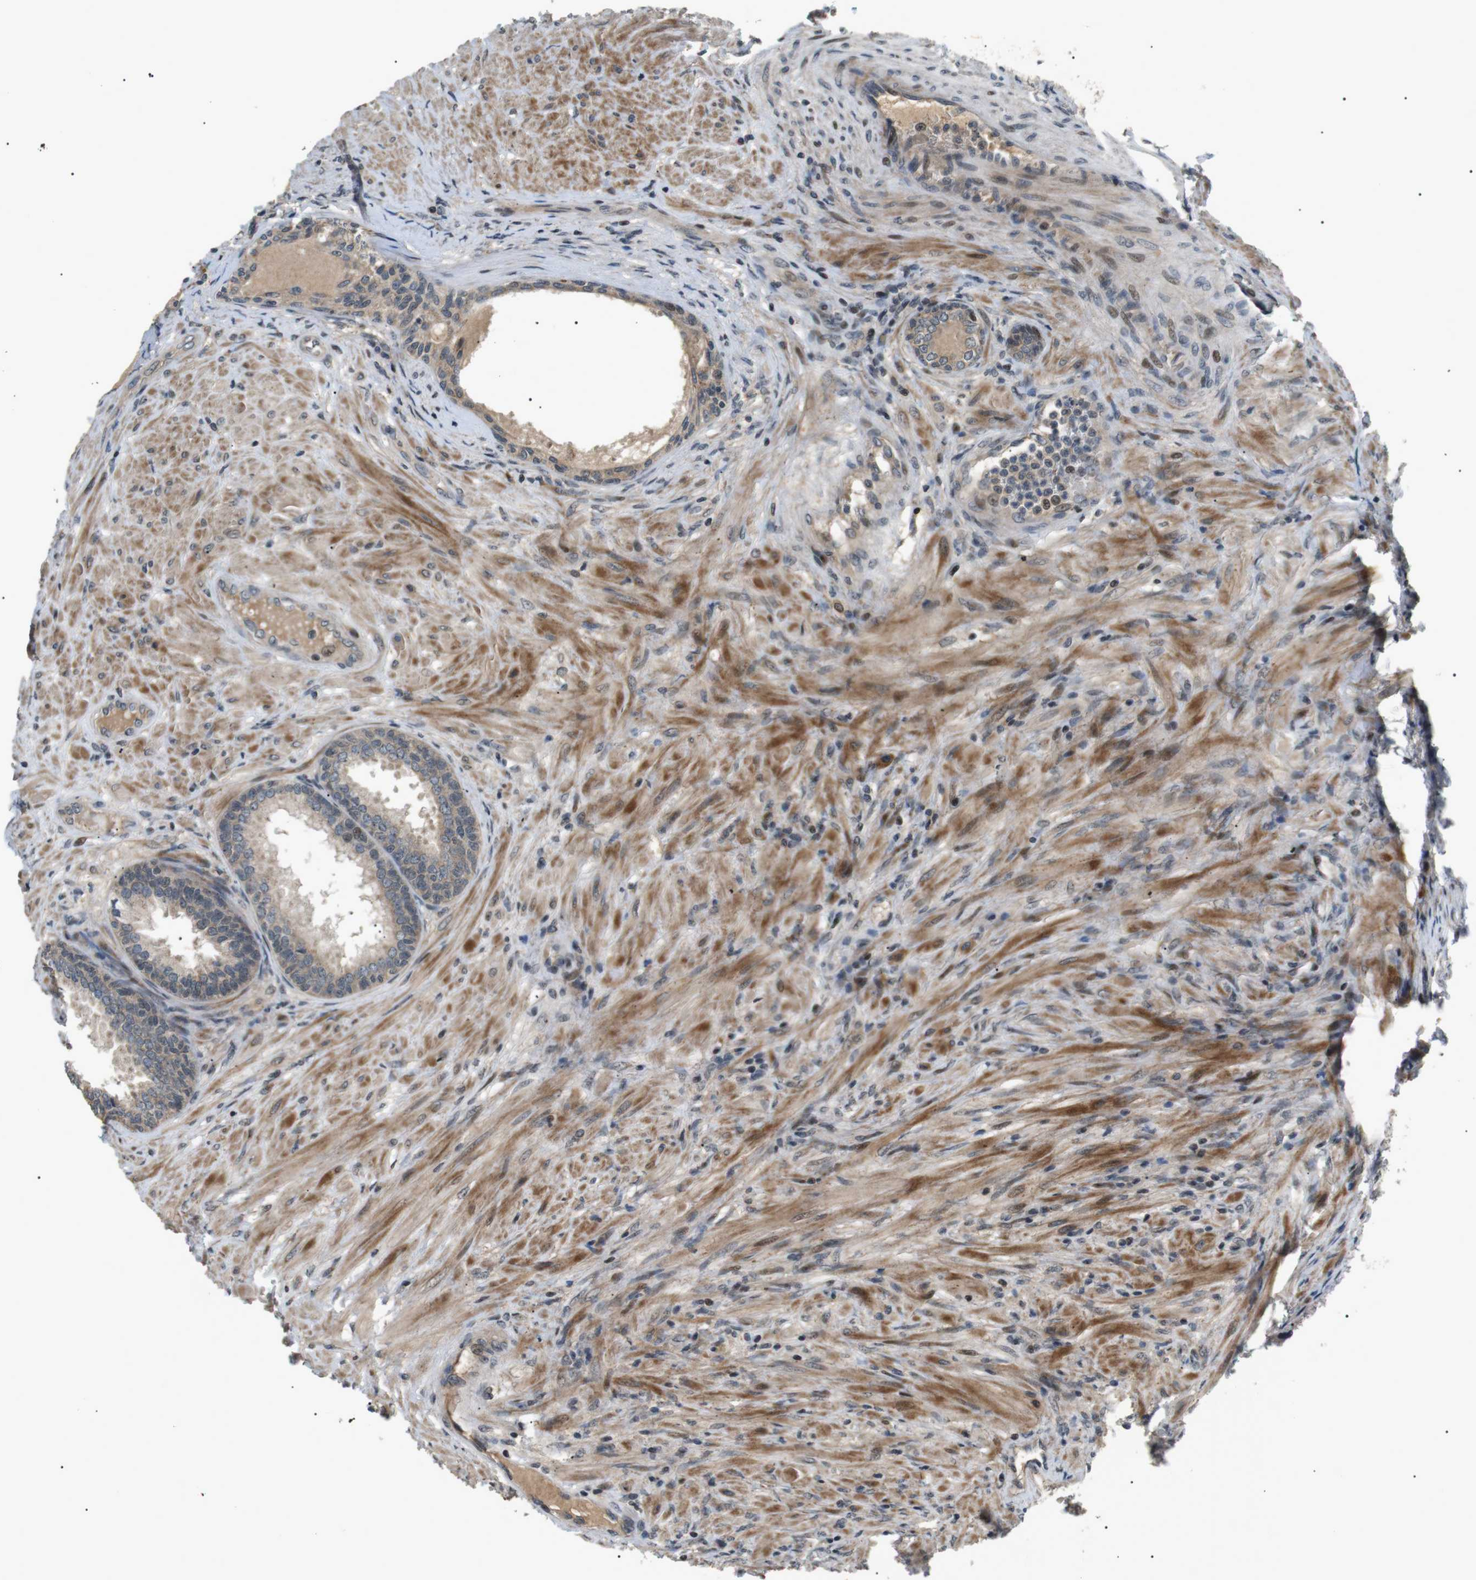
{"staining": {"intensity": "weak", "quantity": ">75%", "location": "cytoplasmic/membranous"}, "tissue": "prostate", "cell_type": "Glandular cells", "image_type": "normal", "snomed": [{"axis": "morphology", "description": "Normal tissue, NOS"}, {"axis": "topography", "description": "Prostate"}], "caption": "Protein positivity by immunohistochemistry shows weak cytoplasmic/membranous expression in about >75% of glandular cells in normal prostate.", "gene": "HSPA13", "patient": {"sex": "male", "age": 76}}